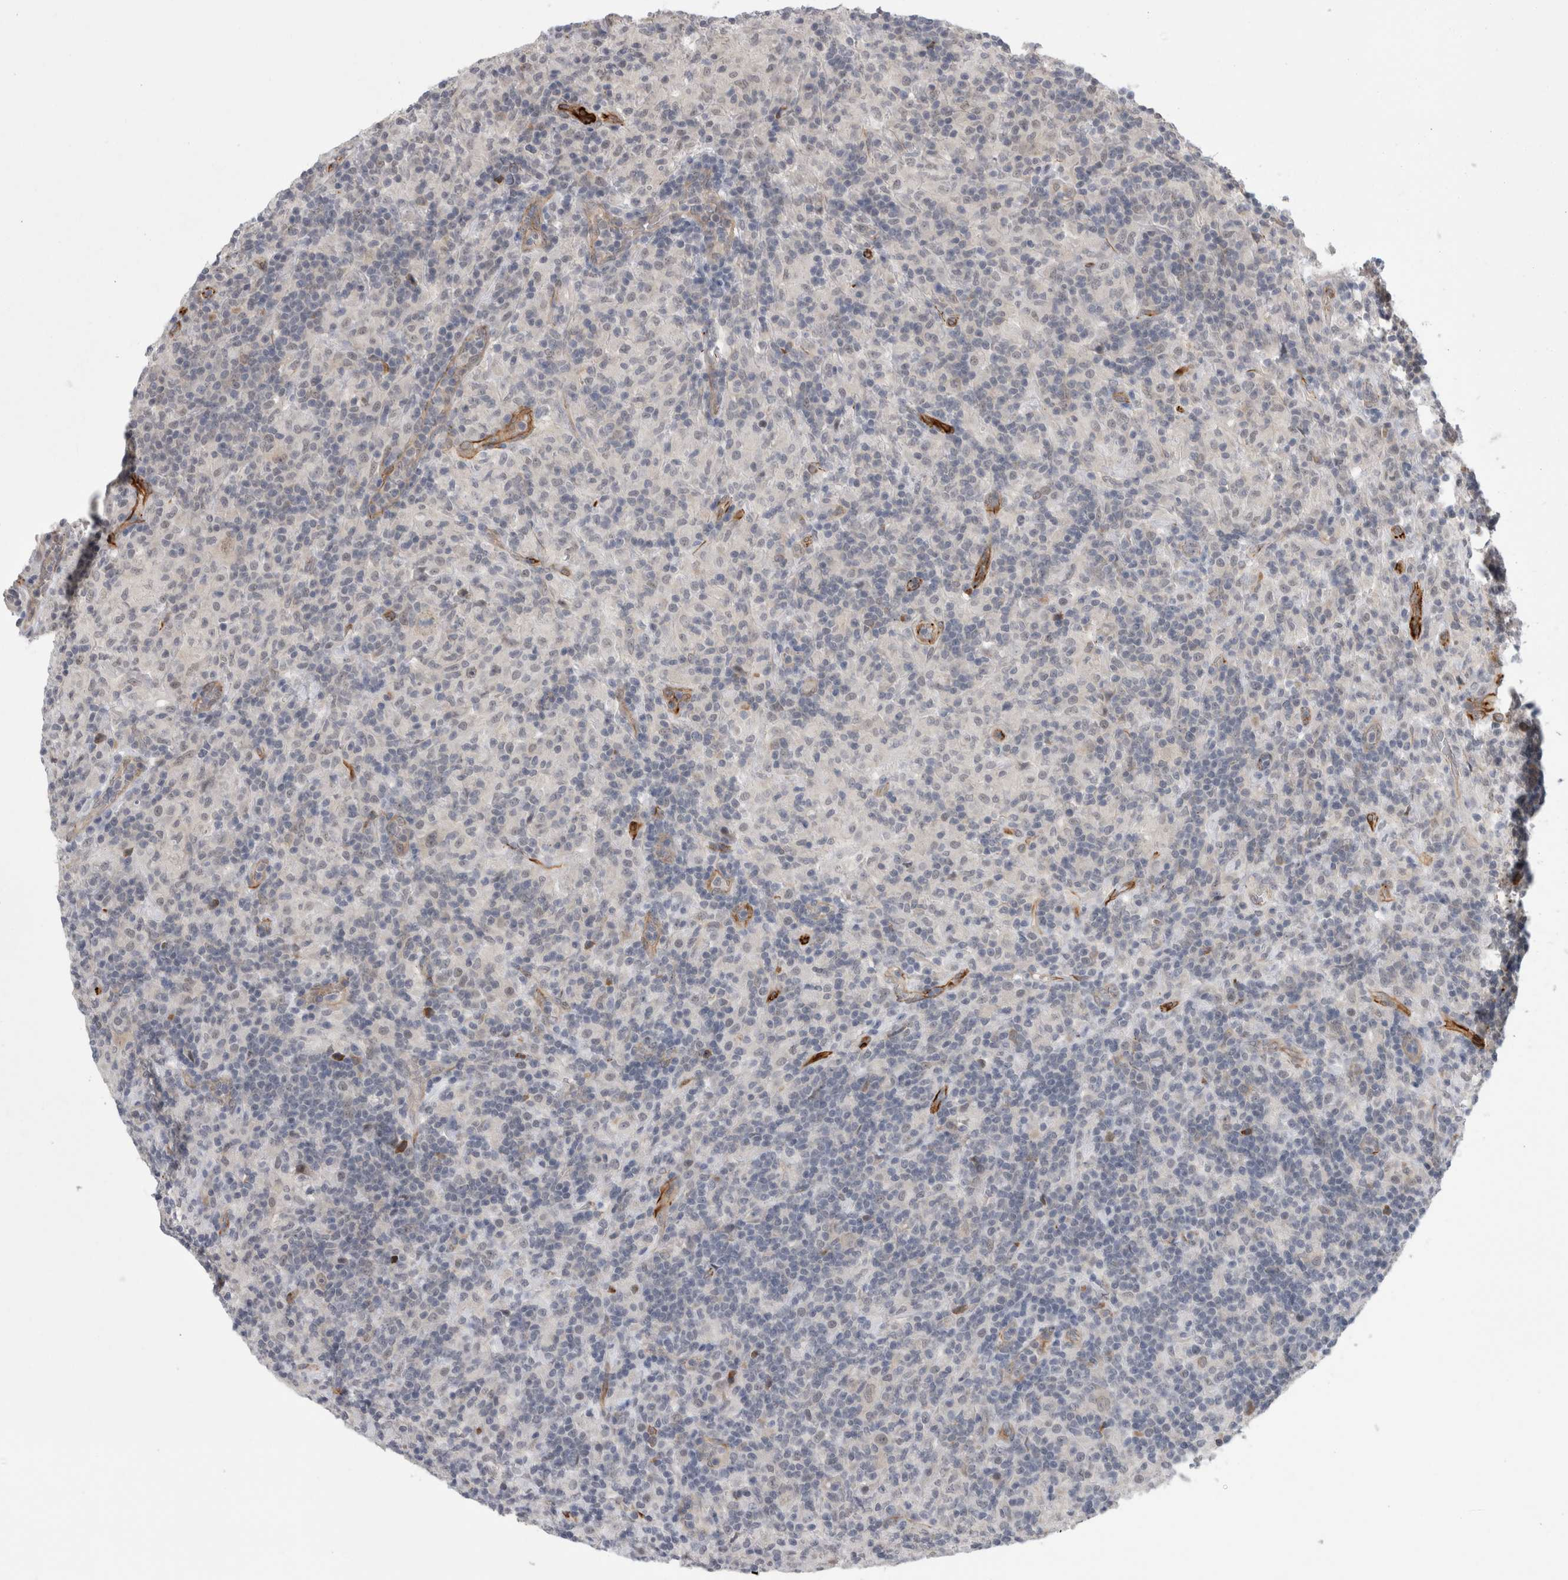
{"staining": {"intensity": "negative", "quantity": "none", "location": "none"}, "tissue": "lymphoma", "cell_type": "Tumor cells", "image_type": "cancer", "snomed": [{"axis": "morphology", "description": "Hodgkin's disease, NOS"}, {"axis": "topography", "description": "Lymph node"}], "caption": "This photomicrograph is of Hodgkin's disease stained with immunohistochemistry to label a protein in brown with the nuclei are counter-stained blue. There is no positivity in tumor cells.", "gene": "FAM83H", "patient": {"sex": "male", "age": 70}}